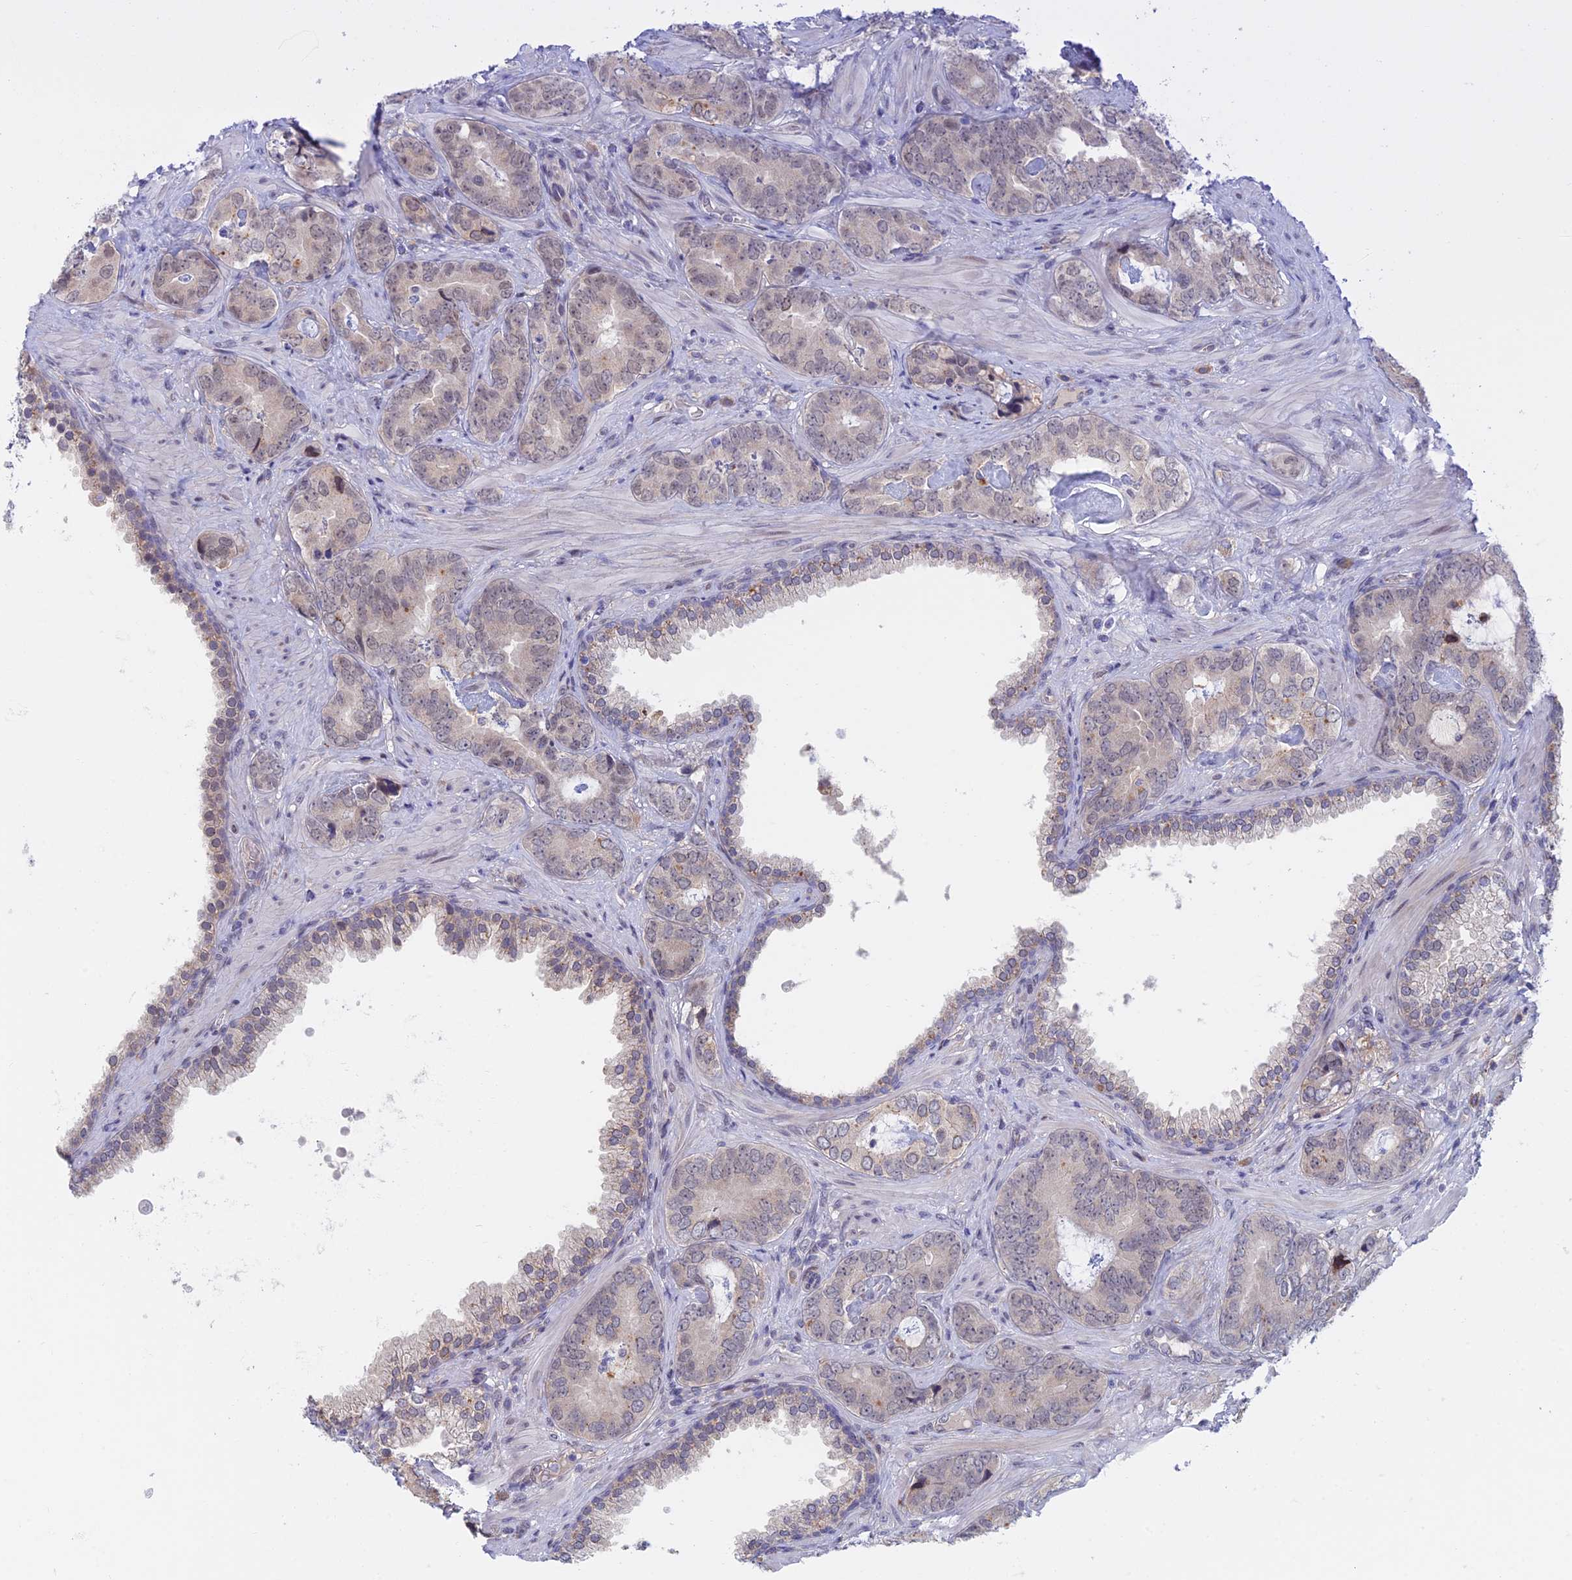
{"staining": {"intensity": "weak", "quantity": "<25%", "location": "nuclear"}, "tissue": "prostate cancer", "cell_type": "Tumor cells", "image_type": "cancer", "snomed": [{"axis": "morphology", "description": "Adenocarcinoma, High grade"}, {"axis": "topography", "description": "Prostate"}], "caption": "Immunohistochemistry histopathology image of neoplastic tissue: human prostate cancer stained with DAB (3,3'-diaminobenzidine) shows no significant protein positivity in tumor cells.", "gene": "ZUP1", "patient": {"sex": "male", "age": 71}}